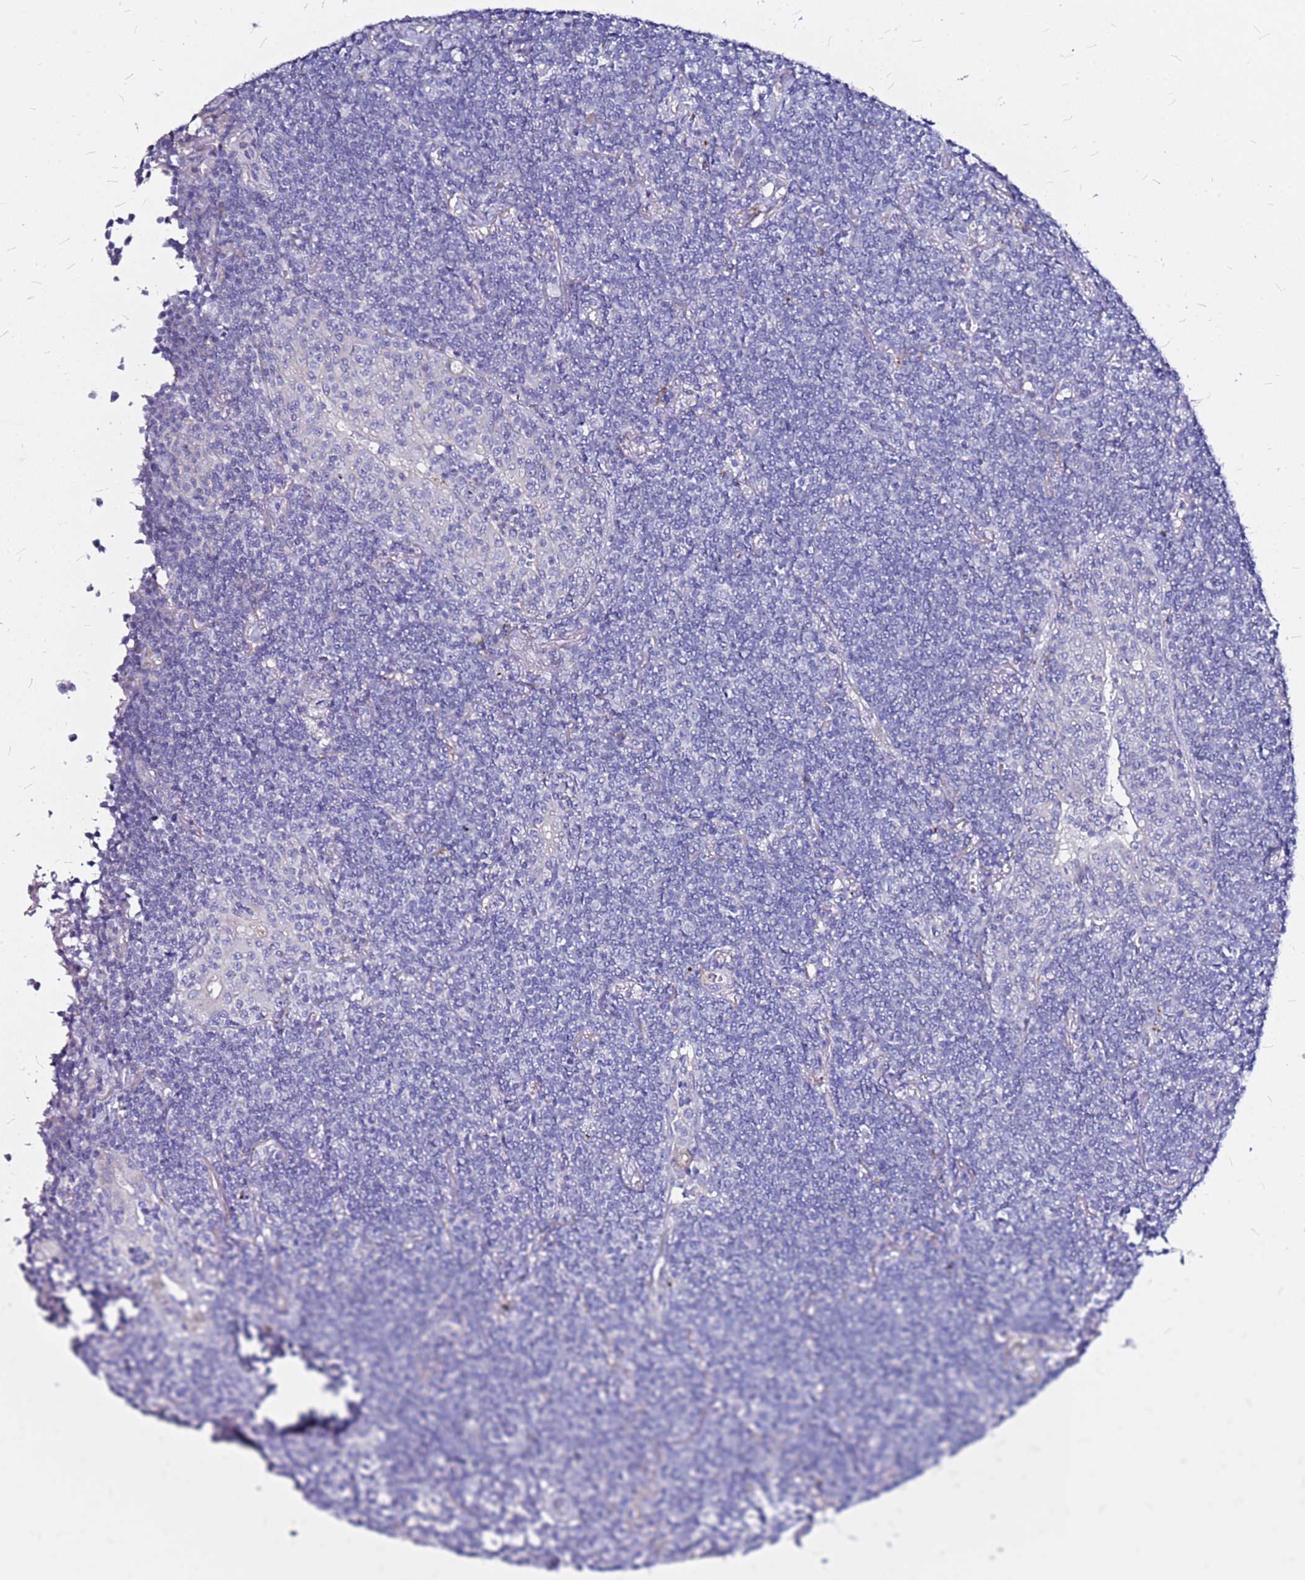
{"staining": {"intensity": "negative", "quantity": "none", "location": "none"}, "tissue": "lymphoma", "cell_type": "Tumor cells", "image_type": "cancer", "snomed": [{"axis": "morphology", "description": "Malignant lymphoma, non-Hodgkin's type, Low grade"}, {"axis": "topography", "description": "Lung"}], "caption": "The micrograph reveals no significant expression in tumor cells of lymphoma. The staining was performed using DAB (3,3'-diaminobenzidine) to visualize the protein expression in brown, while the nuclei were stained in blue with hematoxylin (Magnification: 20x).", "gene": "CASD1", "patient": {"sex": "female", "age": 71}}